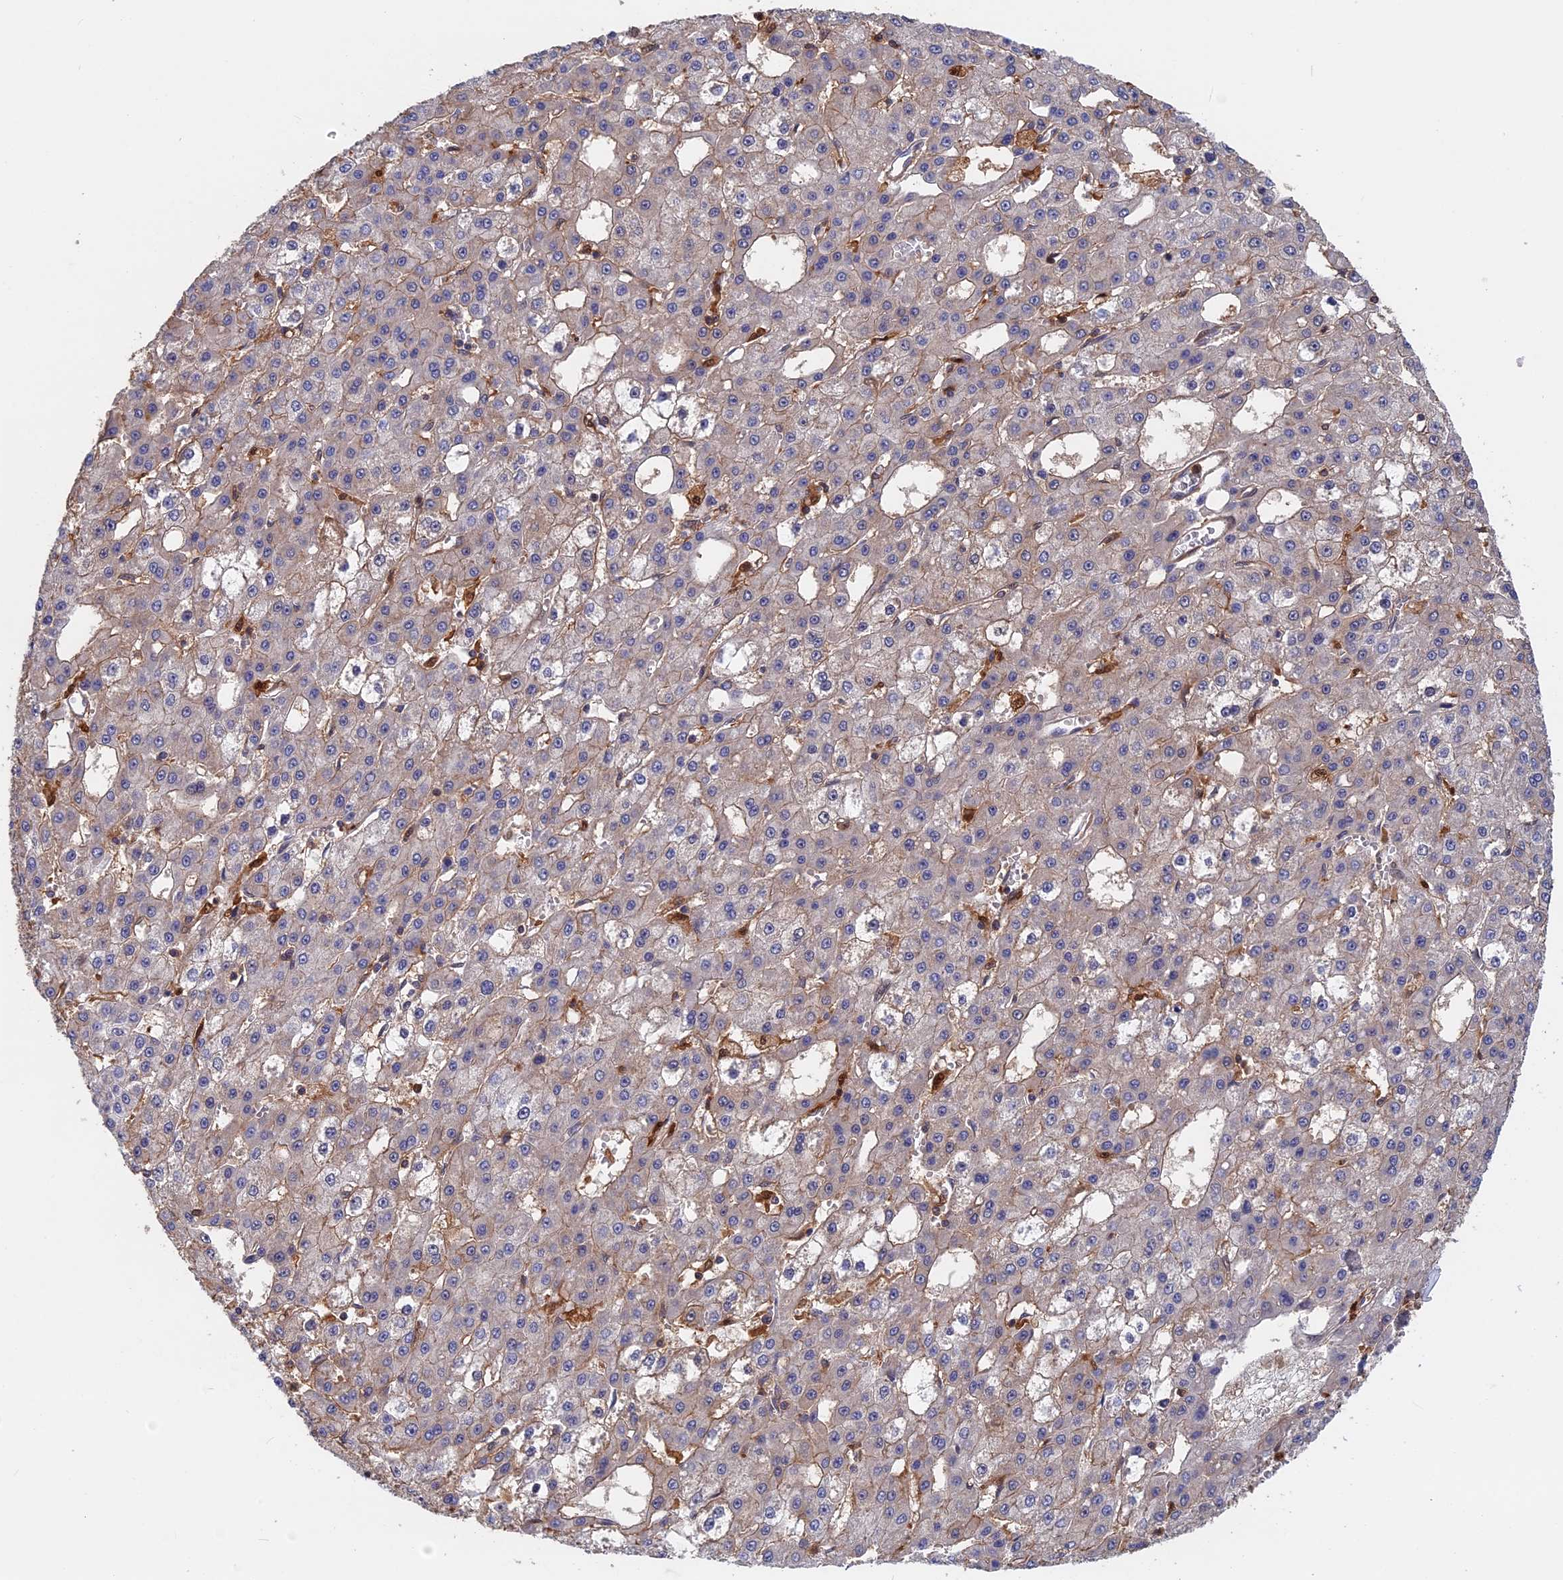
{"staining": {"intensity": "weak", "quantity": "<25%", "location": "cytoplasmic/membranous"}, "tissue": "liver cancer", "cell_type": "Tumor cells", "image_type": "cancer", "snomed": [{"axis": "morphology", "description": "Carcinoma, Hepatocellular, NOS"}, {"axis": "topography", "description": "Liver"}], "caption": "Hepatocellular carcinoma (liver) was stained to show a protein in brown. There is no significant expression in tumor cells.", "gene": "BLVRA", "patient": {"sex": "male", "age": 47}}